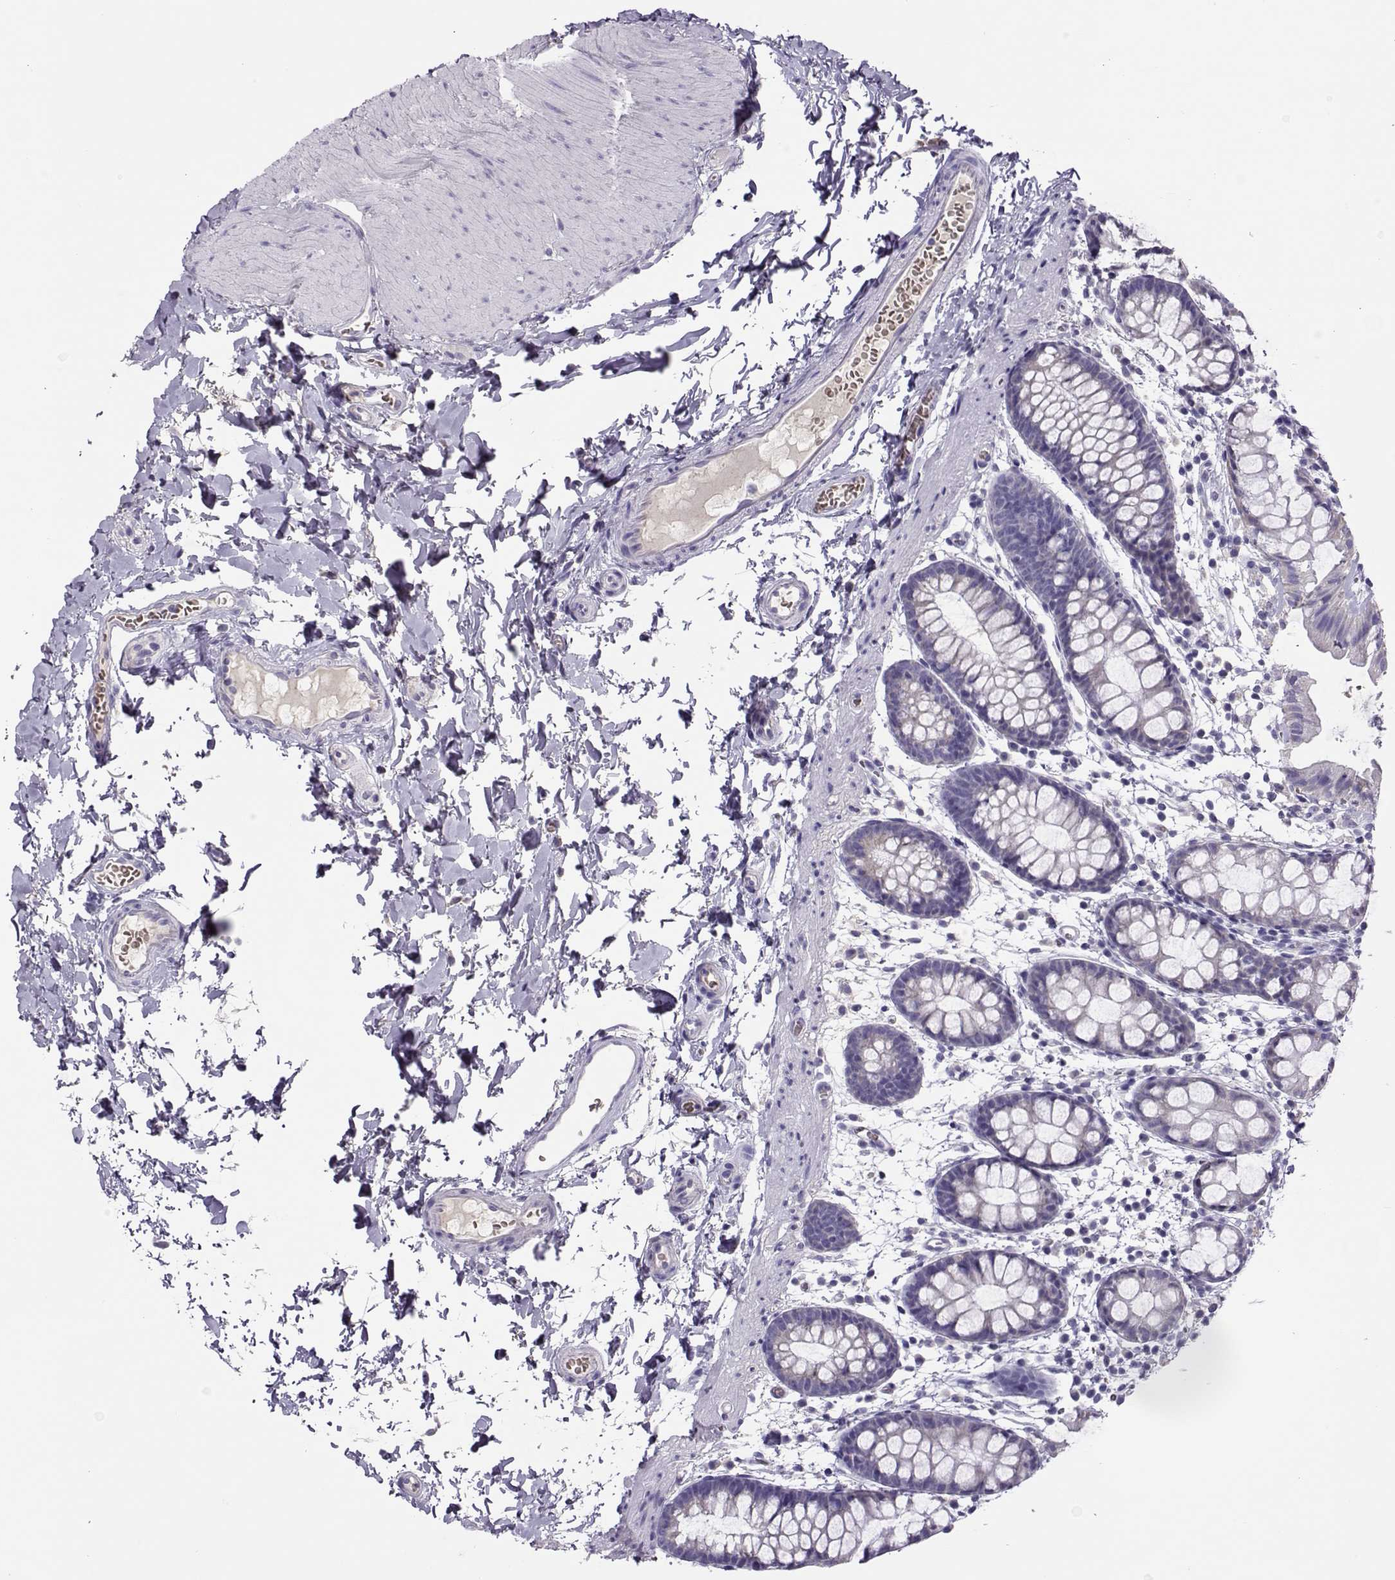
{"staining": {"intensity": "negative", "quantity": "none", "location": "none"}, "tissue": "rectum", "cell_type": "Glandular cells", "image_type": "normal", "snomed": [{"axis": "morphology", "description": "Normal tissue, NOS"}, {"axis": "topography", "description": "Rectum"}], "caption": "This is an immunohistochemistry (IHC) histopathology image of normal rectum. There is no staining in glandular cells.", "gene": "LINGO1", "patient": {"sex": "male", "age": 57}}